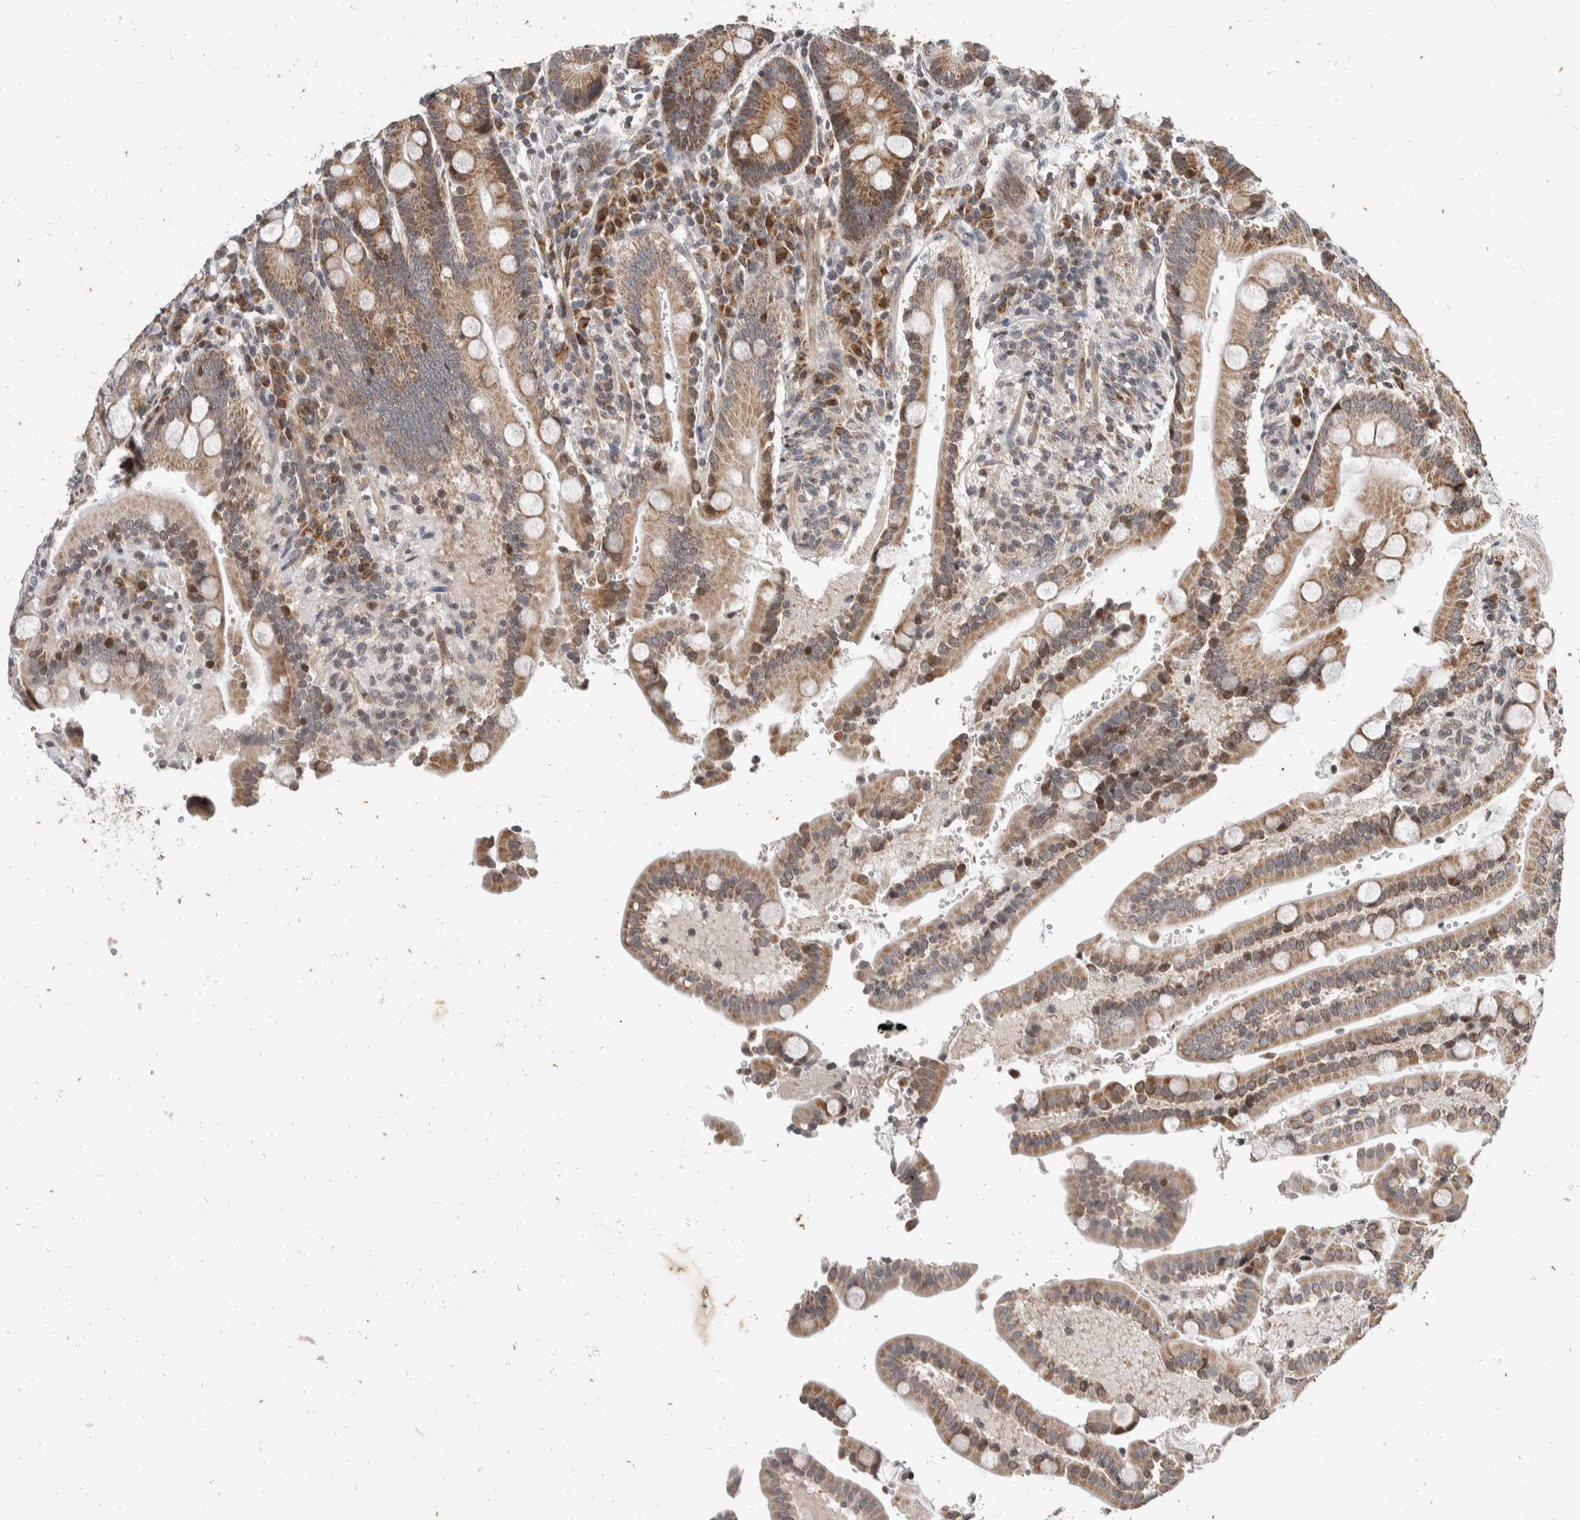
{"staining": {"intensity": "moderate", "quantity": ">75%", "location": "cytoplasmic/membranous"}, "tissue": "duodenum", "cell_type": "Glandular cells", "image_type": "normal", "snomed": [{"axis": "morphology", "description": "Normal tissue, NOS"}, {"axis": "topography", "description": "Small intestine, NOS"}], "caption": "Immunohistochemical staining of normal duodenum reveals >75% levels of moderate cytoplasmic/membranous protein expression in approximately >75% of glandular cells. Using DAB (brown) and hematoxylin (blue) stains, captured at high magnification using brightfield microscopy.", "gene": "ATXN7L1", "patient": {"sex": "female", "age": 71}}